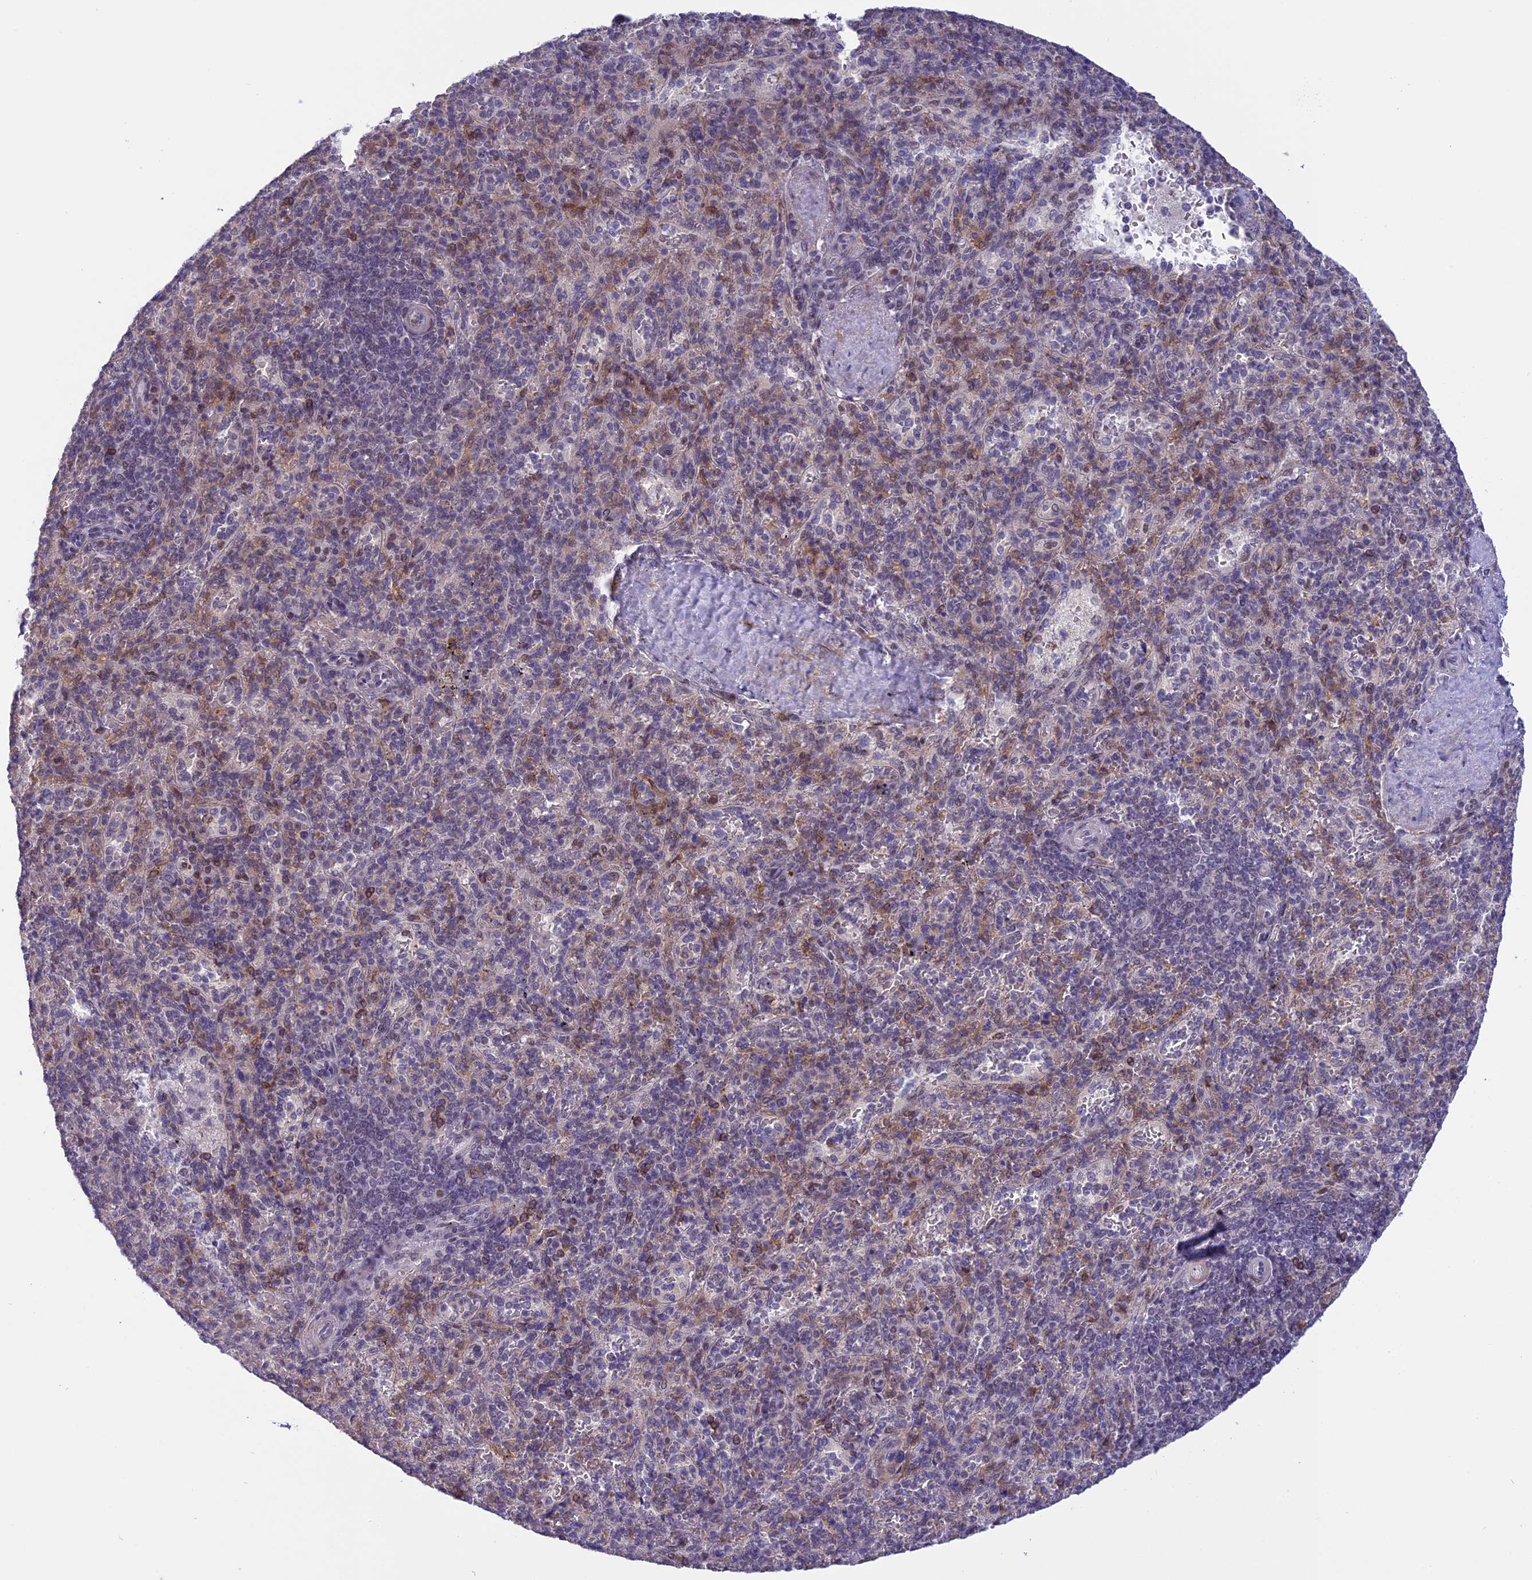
{"staining": {"intensity": "weak", "quantity": "<25%", "location": "nuclear"}, "tissue": "spleen", "cell_type": "Cells in red pulp", "image_type": "normal", "snomed": [{"axis": "morphology", "description": "Normal tissue, NOS"}, {"axis": "topography", "description": "Spleen"}], "caption": "Spleen stained for a protein using immunohistochemistry shows no expression cells in red pulp.", "gene": "CORO2A", "patient": {"sex": "male", "age": 82}}